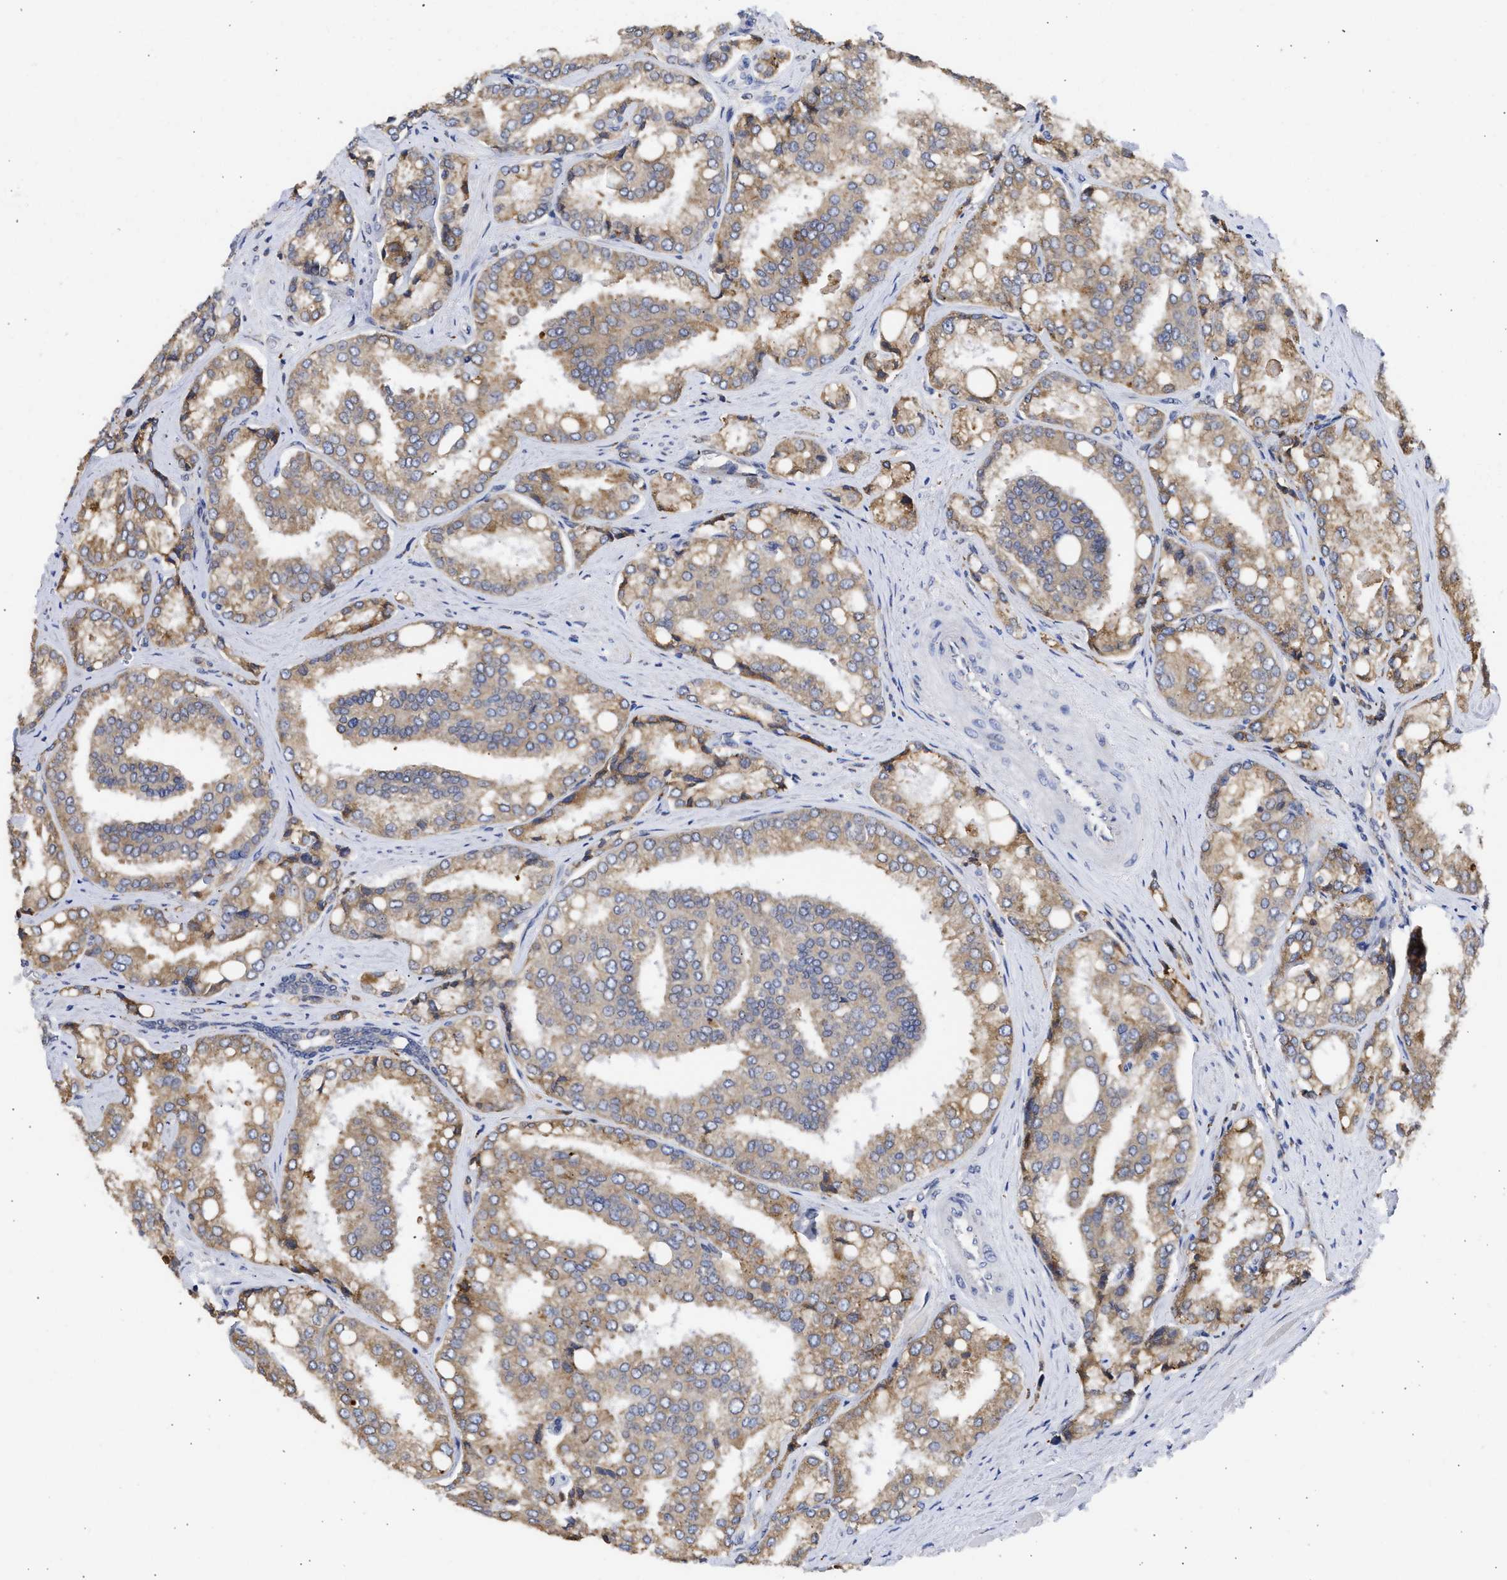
{"staining": {"intensity": "moderate", "quantity": ">75%", "location": "cytoplasmic/membranous"}, "tissue": "prostate cancer", "cell_type": "Tumor cells", "image_type": "cancer", "snomed": [{"axis": "morphology", "description": "Adenocarcinoma, High grade"}, {"axis": "topography", "description": "Prostate"}], "caption": "IHC histopathology image of neoplastic tissue: prostate high-grade adenocarcinoma stained using immunohistochemistry reveals medium levels of moderate protein expression localized specifically in the cytoplasmic/membranous of tumor cells, appearing as a cytoplasmic/membranous brown color.", "gene": "TMED1", "patient": {"sex": "male", "age": 50}}